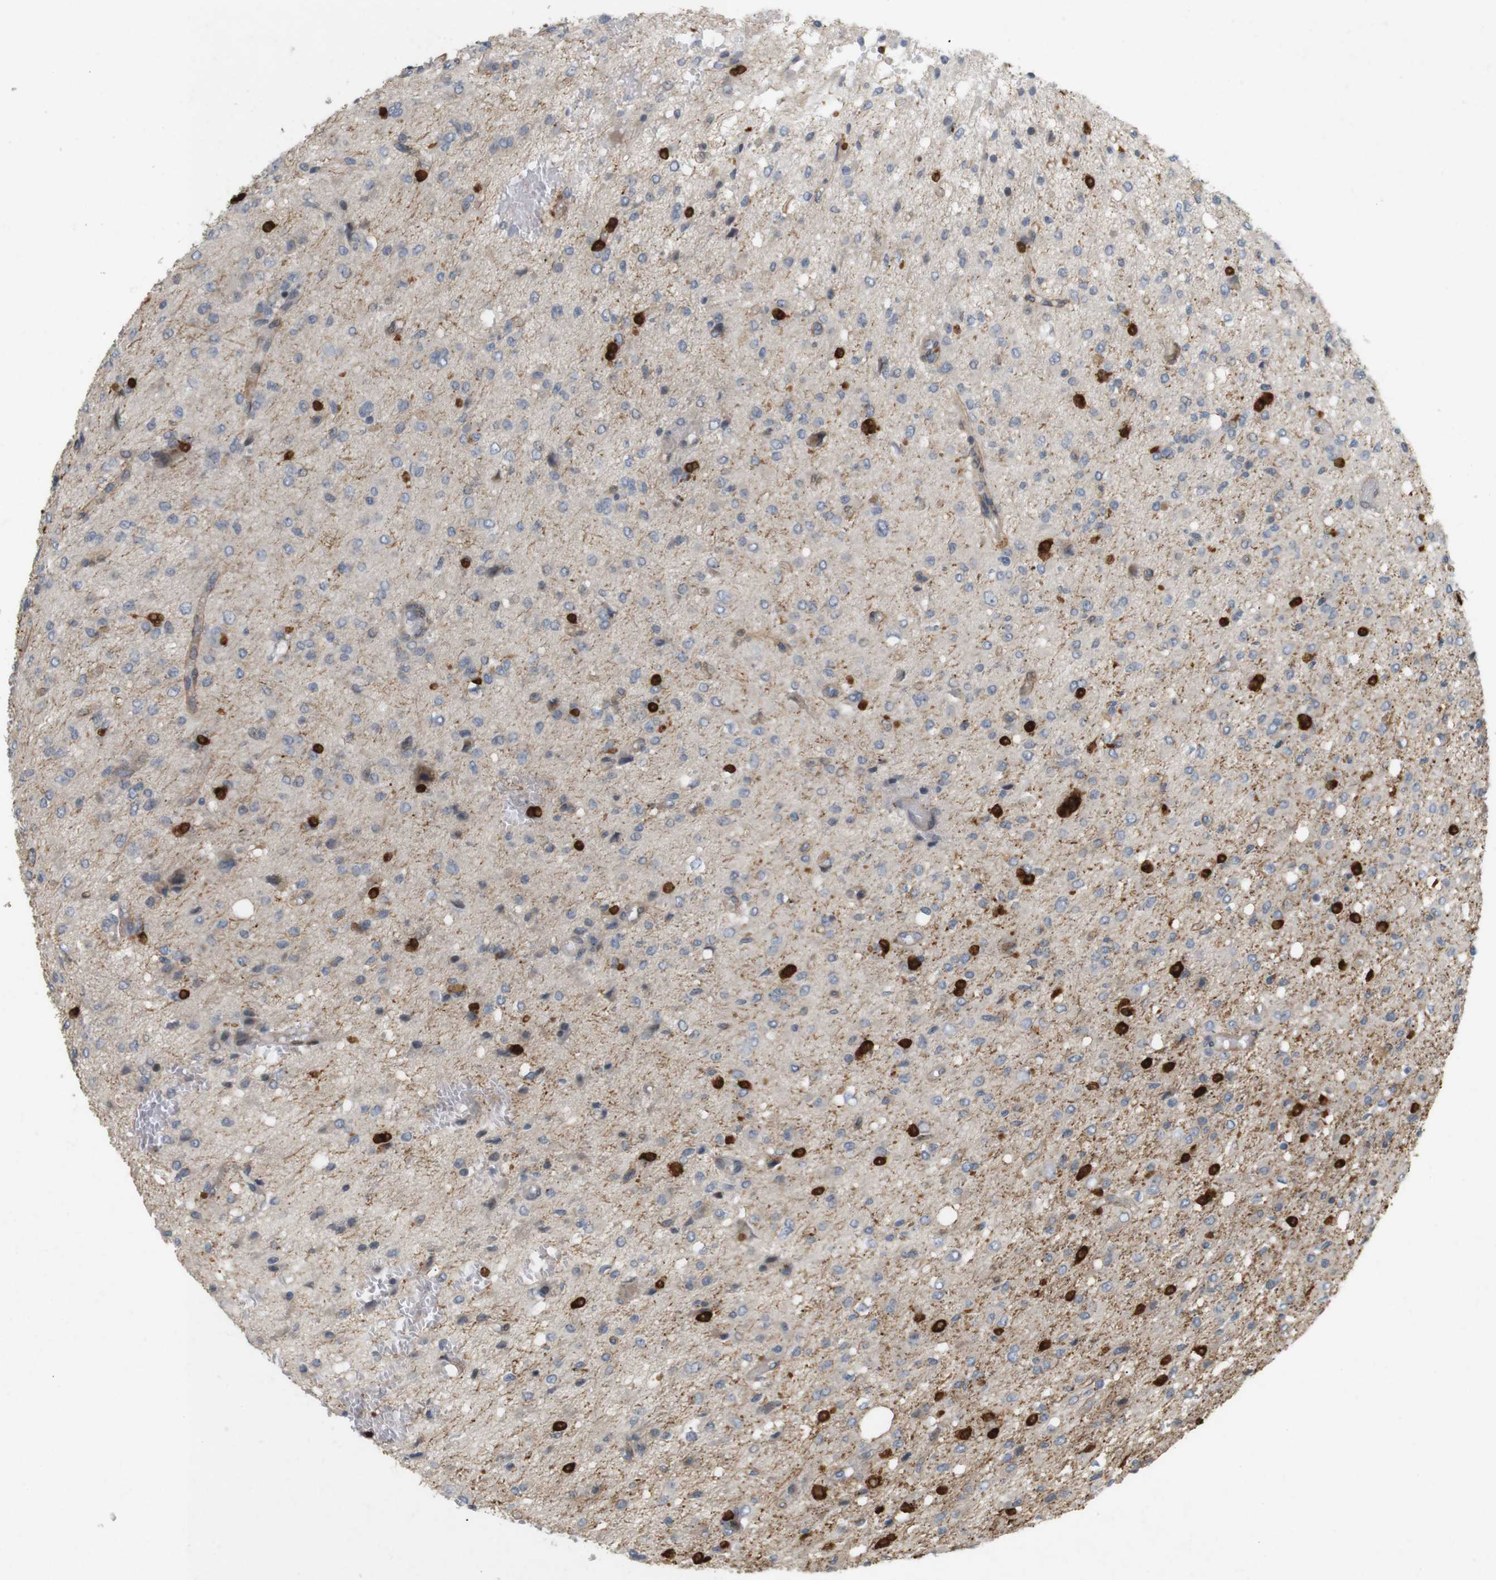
{"staining": {"intensity": "negative", "quantity": "none", "location": "none"}, "tissue": "glioma", "cell_type": "Tumor cells", "image_type": "cancer", "snomed": [{"axis": "morphology", "description": "Glioma, malignant, High grade"}, {"axis": "topography", "description": "Brain"}], "caption": "The micrograph reveals no staining of tumor cells in high-grade glioma (malignant).", "gene": "PPP1R14A", "patient": {"sex": "female", "age": 59}}